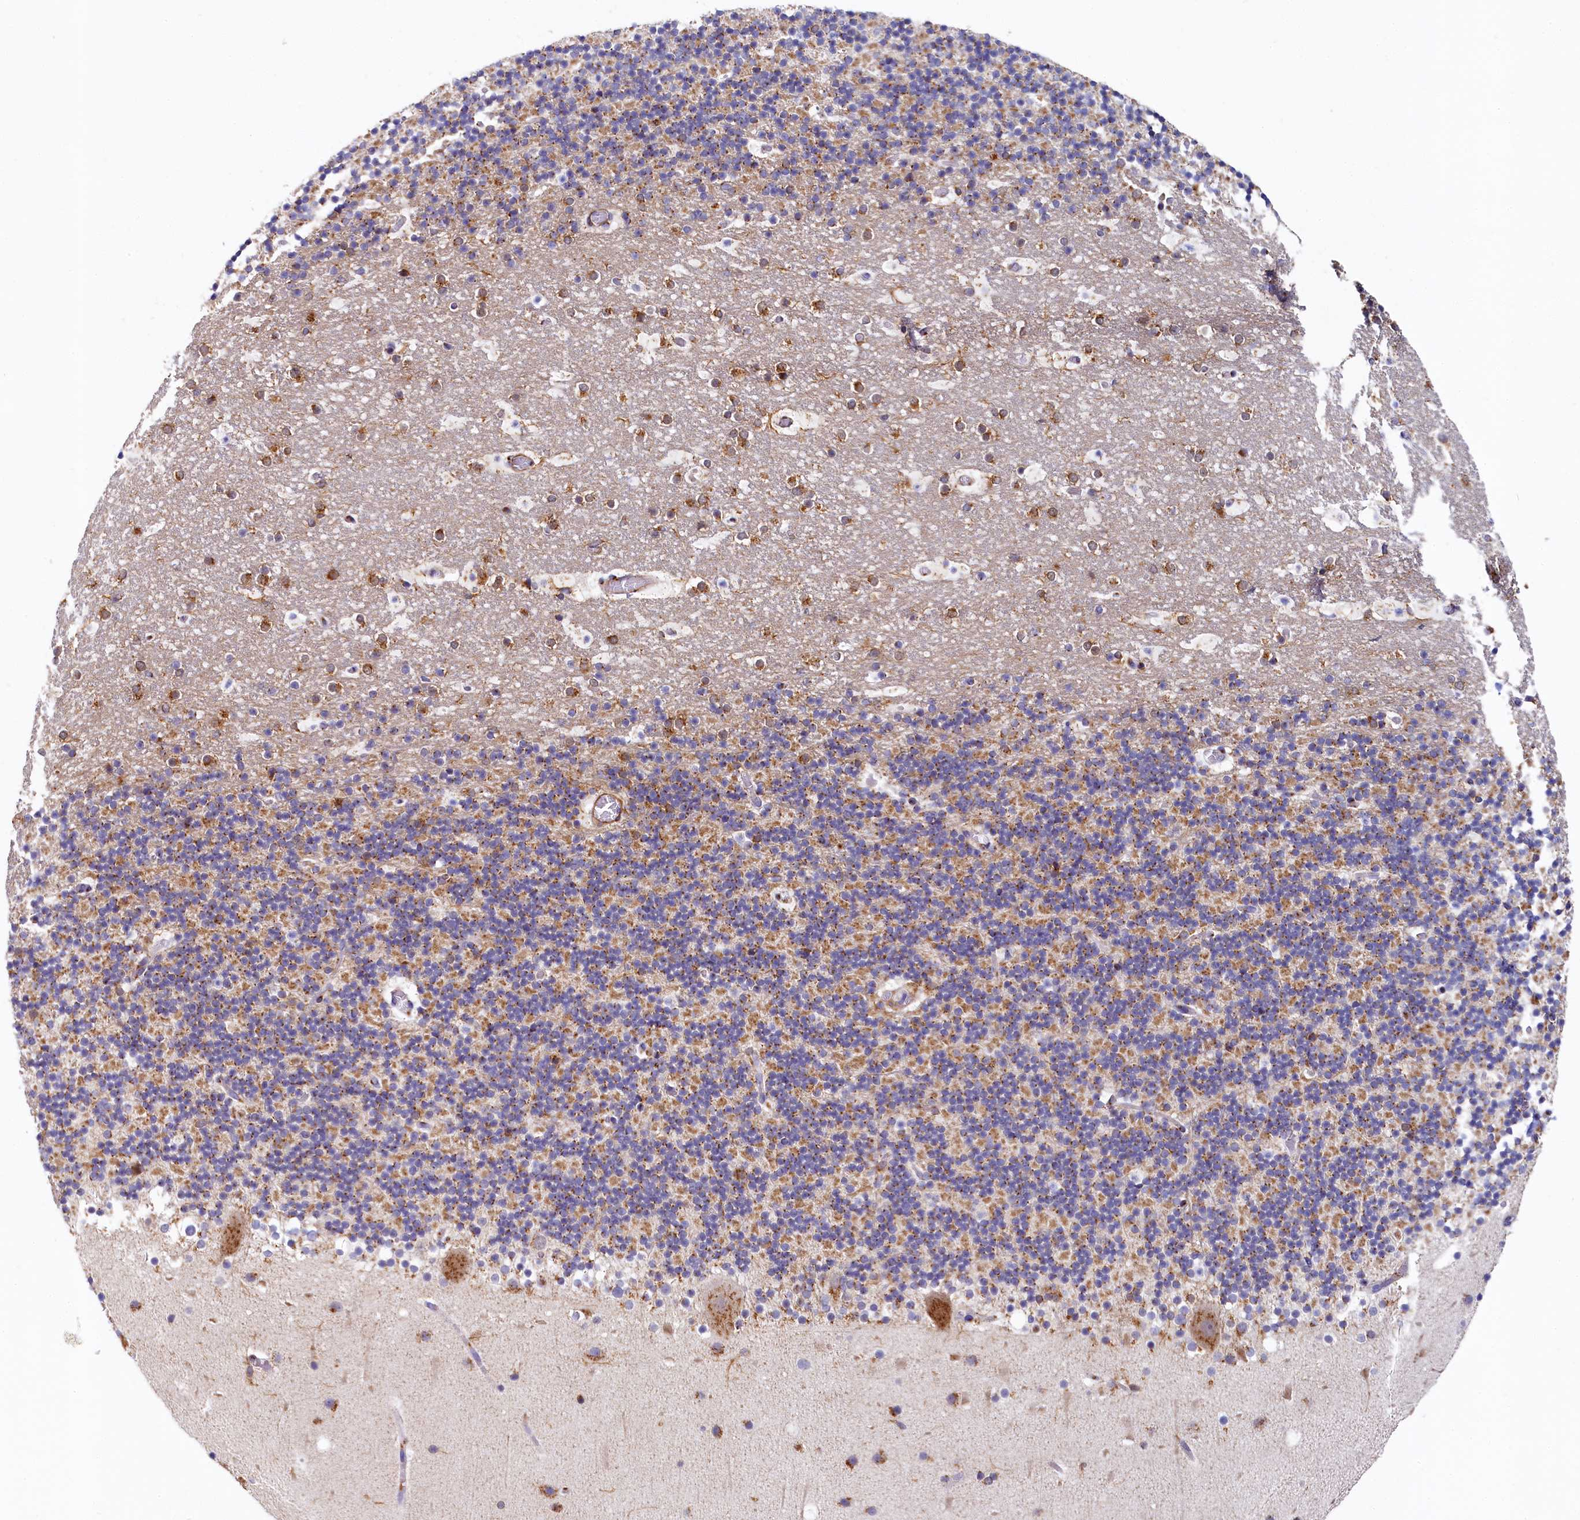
{"staining": {"intensity": "moderate", "quantity": "25%-75%", "location": "cytoplasmic/membranous"}, "tissue": "cerebellum", "cell_type": "Cells in granular layer", "image_type": "normal", "snomed": [{"axis": "morphology", "description": "Normal tissue, NOS"}, {"axis": "topography", "description": "Cerebellum"}], "caption": "This image exhibits unremarkable cerebellum stained with IHC to label a protein in brown. The cytoplasmic/membranous of cells in granular layer show moderate positivity for the protein. Nuclei are counter-stained blue.", "gene": "BET1L", "patient": {"sex": "male", "age": 57}}